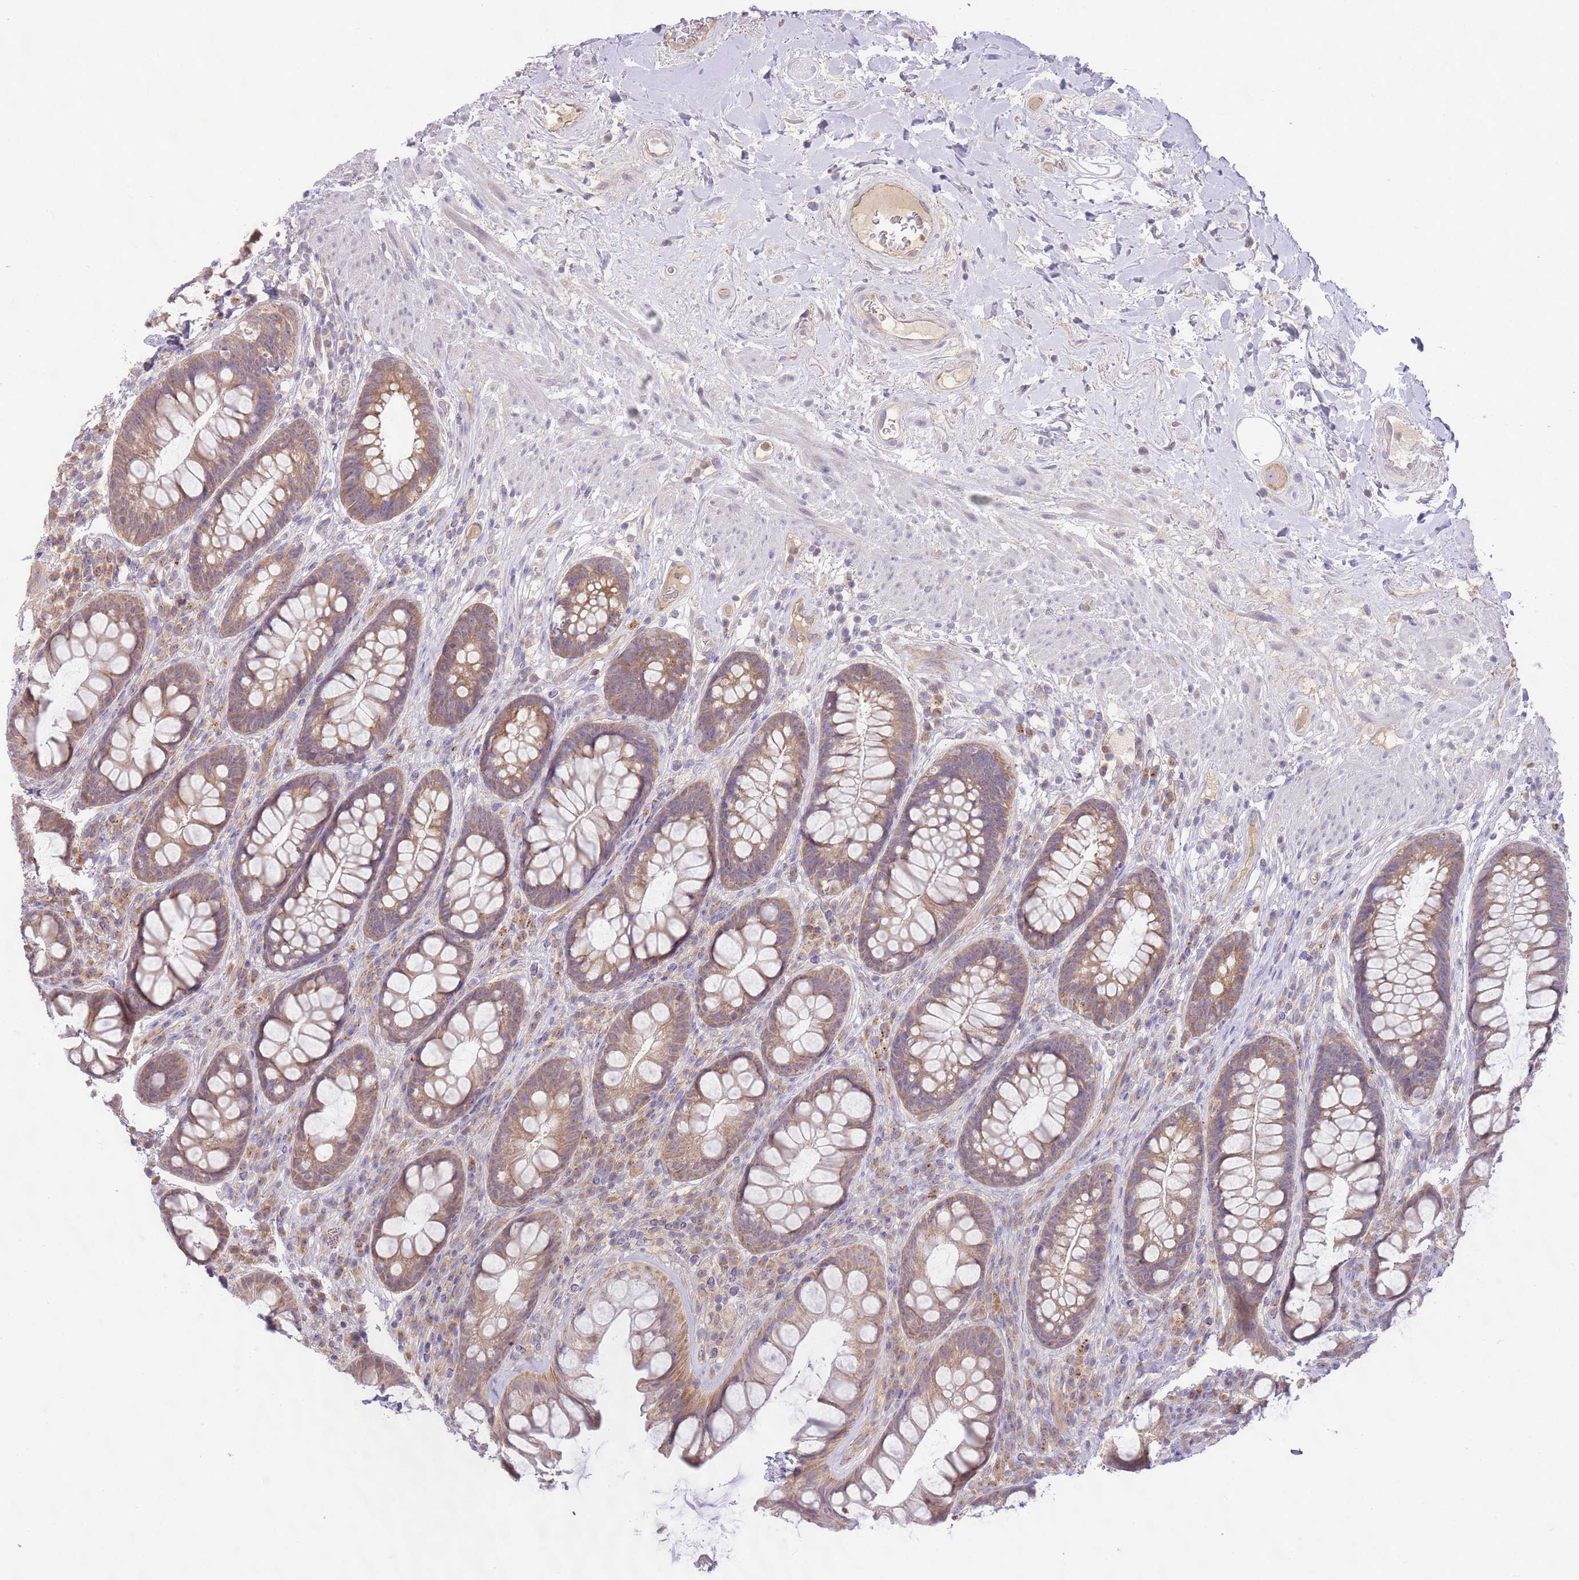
{"staining": {"intensity": "moderate", "quantity": ">75%", "location": "cytoplasmic/membranous"}, "tissue": "rectum", "cell_type": "Glandular cells", "image_type": "normal", "snomed": [{"axis": "morphology", "description": "Normal tissue, NOS"}, {"axis": "topography", "description": "Rectum"}], "caption": "Protein expression analysis of benign human rectum reveals moderate cytoplasmic/membranous expression in approximately >75% of glandular cells. (DAB IHC with brightfield microscopy, high magnification).", "gene": "SKOR2", "patient": {"sex": "male", "age": 74}}